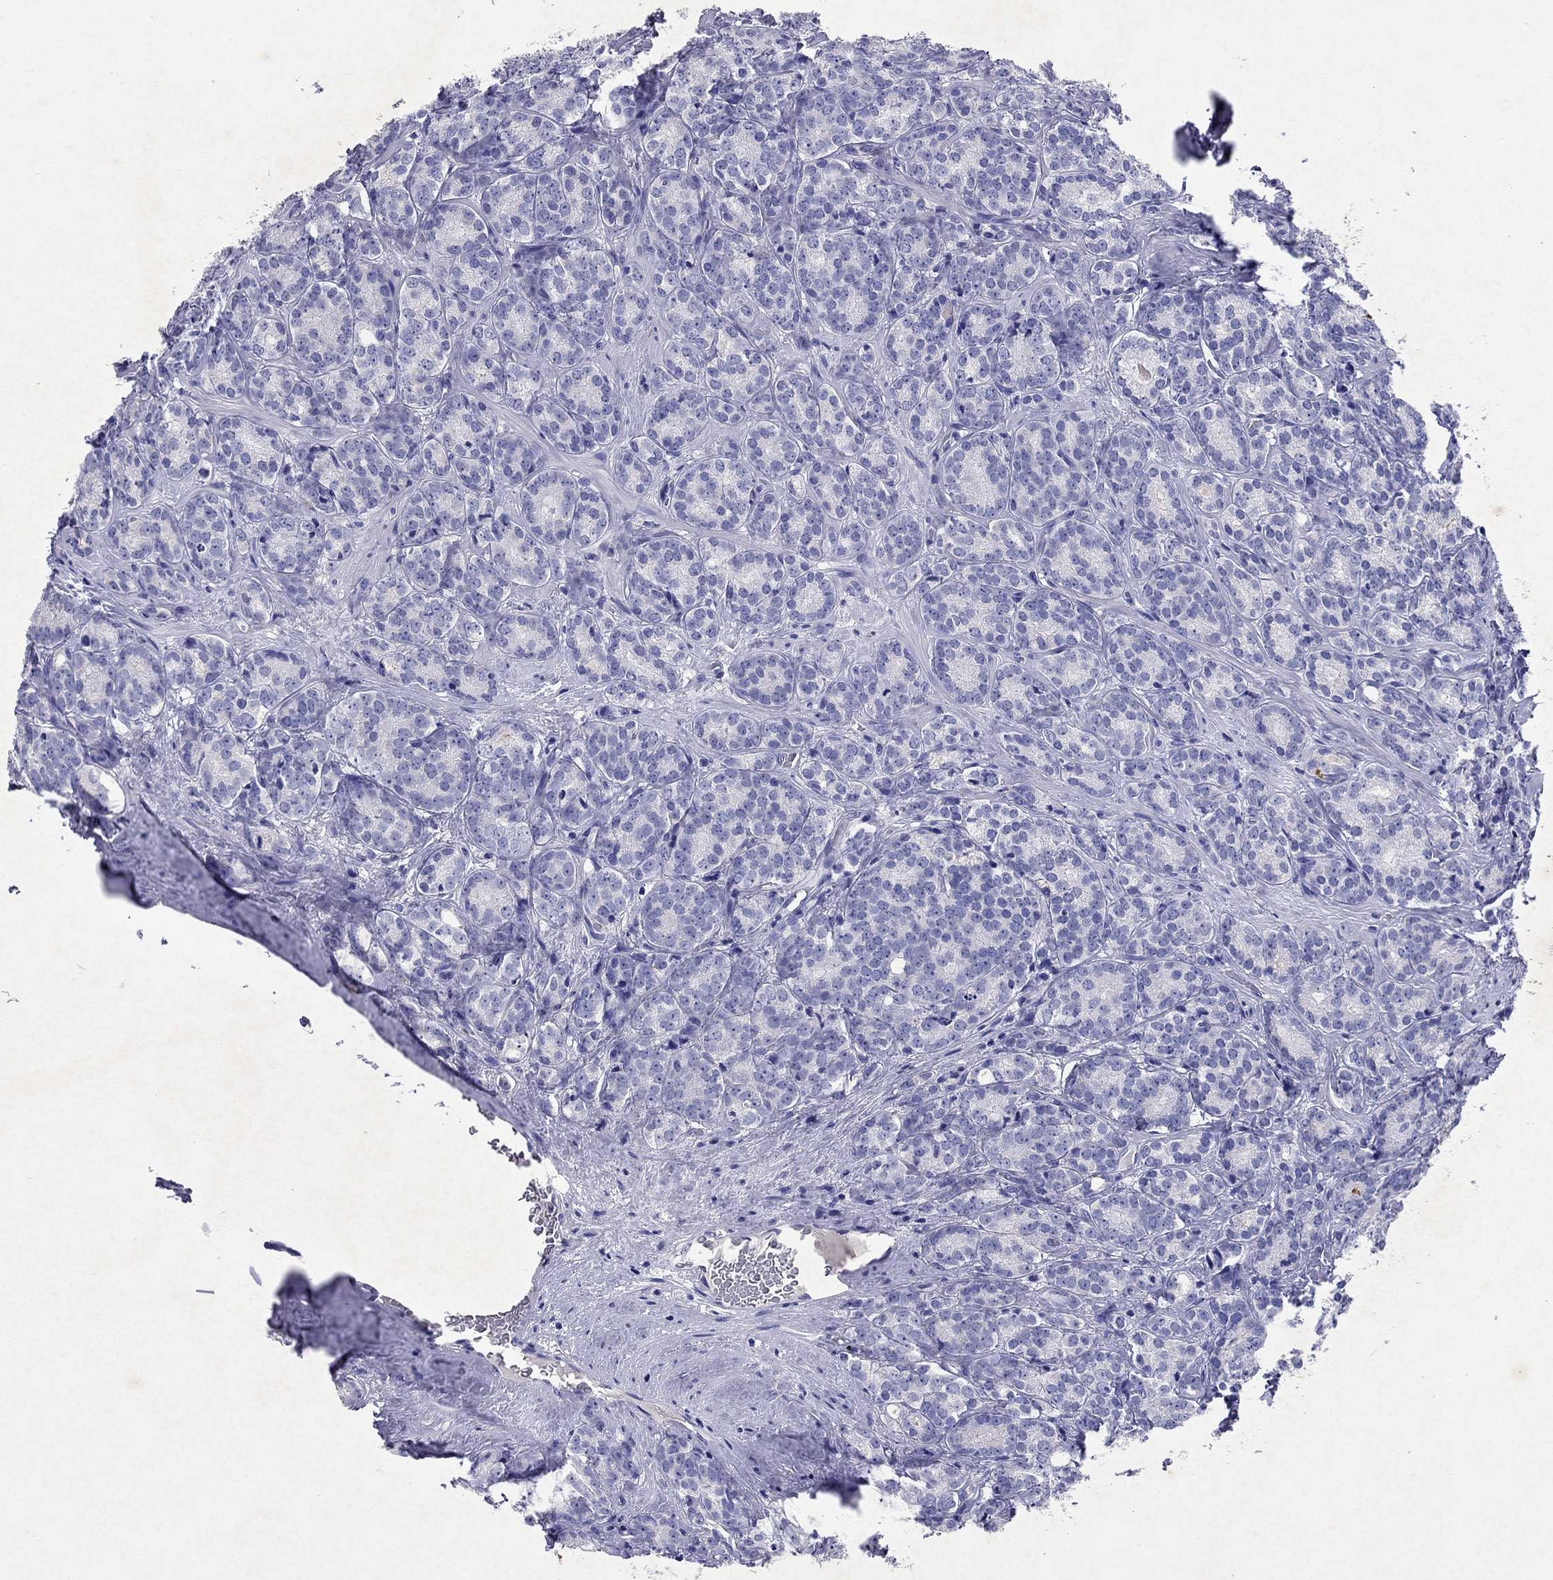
{"staining": {"intensity": "negative", "quantity": "none", "location": "none"}, "tissue": "prostate cancer", "cell_type": "Tumor cells", "image_type": "cancer", "snomed": [{"axis": "morphology", "description": "Adenocarcinoma, NOS"}, {"axis": "topography", "description": "Prostate"}], "caption": "Photomicrograph shows no significant protein expression in tumor cells of prostate adenocarcinoma. Nuclei are stained in blue.", "gene": "ARMC12", "patient": {"sex": "male", "age": 71}}